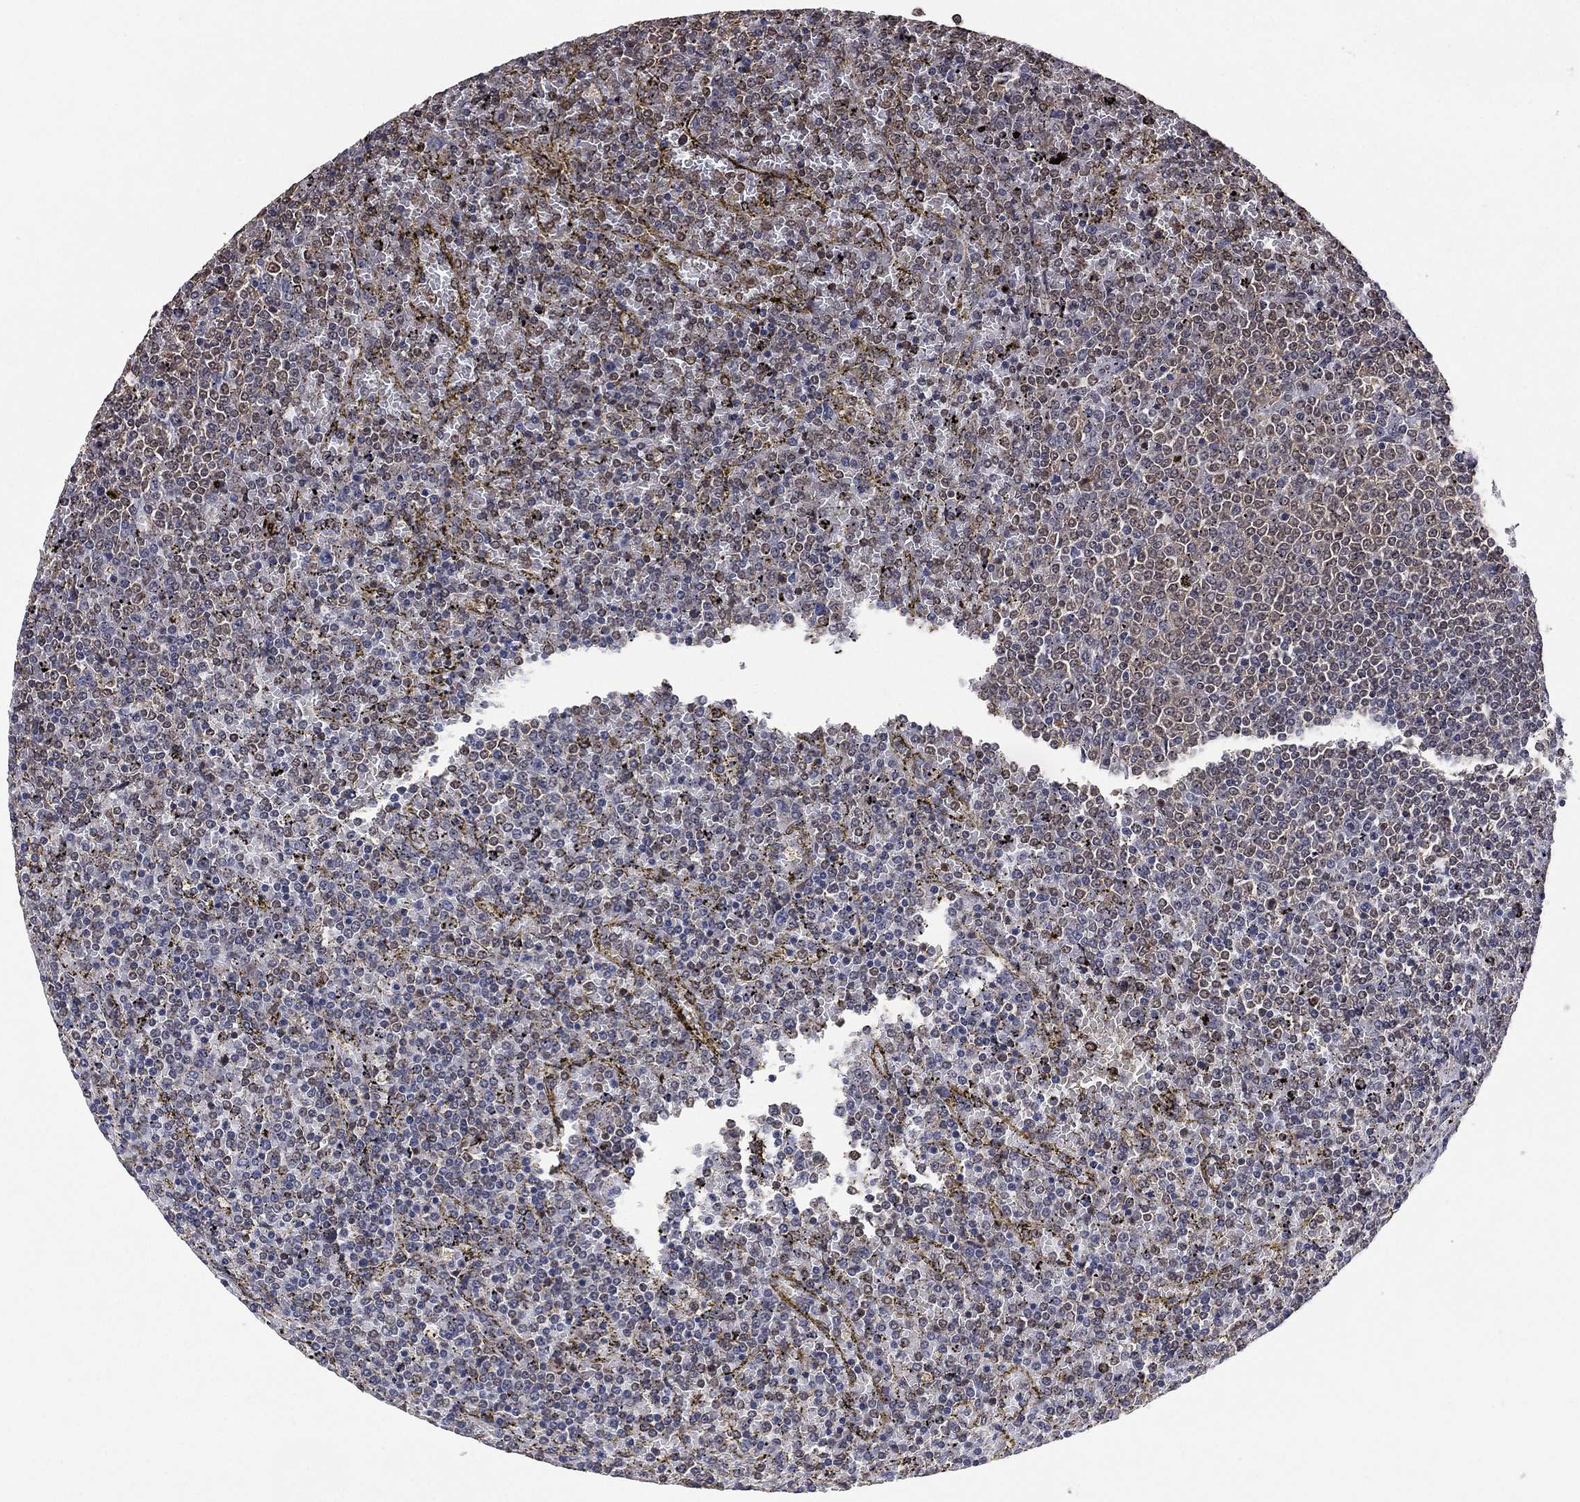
{"staining": {"intensity": "negative", "quantity": "none", "location": "none"}, "tissue": "lymphoma", "cell_type": "Tumor cells", "image_type": "cancer", "snomed": [{"axis": "morphology", "description": "Malignant lymphoma, non-Hodgkin's type, Low grade"}, {"axis": "topography", "description": "Spleen"}], "caption": "Immunohistochemistry (IHC) of human low-grade malignant lymphoma, non-Hodgkin's type shows no positivity in tumor cells. (DAB immunohistochemistry (IHC) with hematoxylin counter stain).", "gene": "NELFCD", "patient": {"sex": "female", "age": 77}}